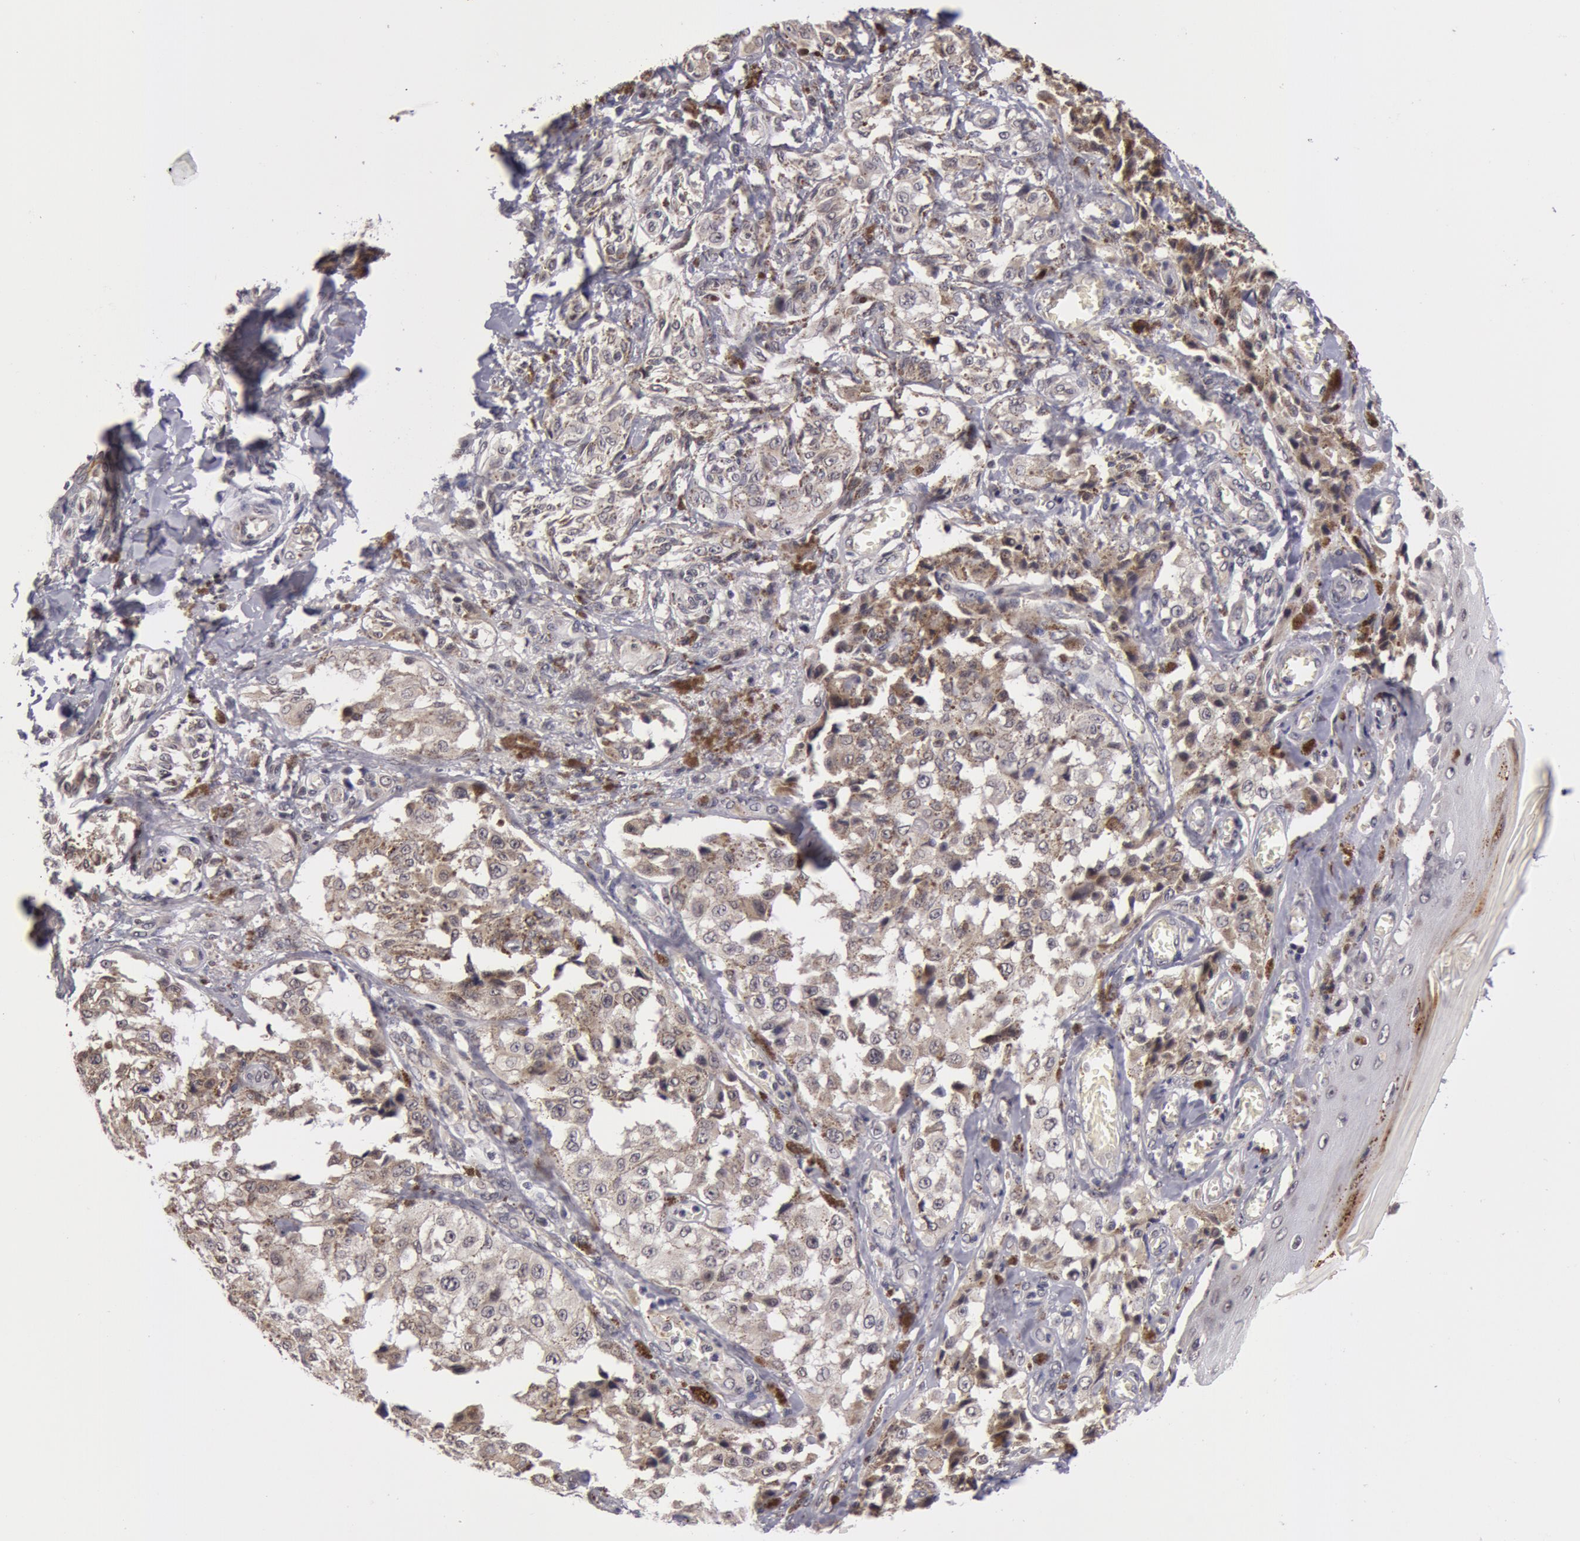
{"staining": {"intensity": "weak", "quantity": "<25%", "location": "cytoplasmic/membranous"}, "tissue": "melanoma", "cell_type": "Tumor cells", "image_type": "cancer", "snomed": [{"axis": "morphology", "description": "Malignant melanoma, NOS"}, {"axis": "topography", "description": "Skin"}], "caption": "Histopathology image shows no protein staining in tumor cells of melanoma tissue.", "gene": "SYTL4", "patient": {"sex": "female", "age": 82}}